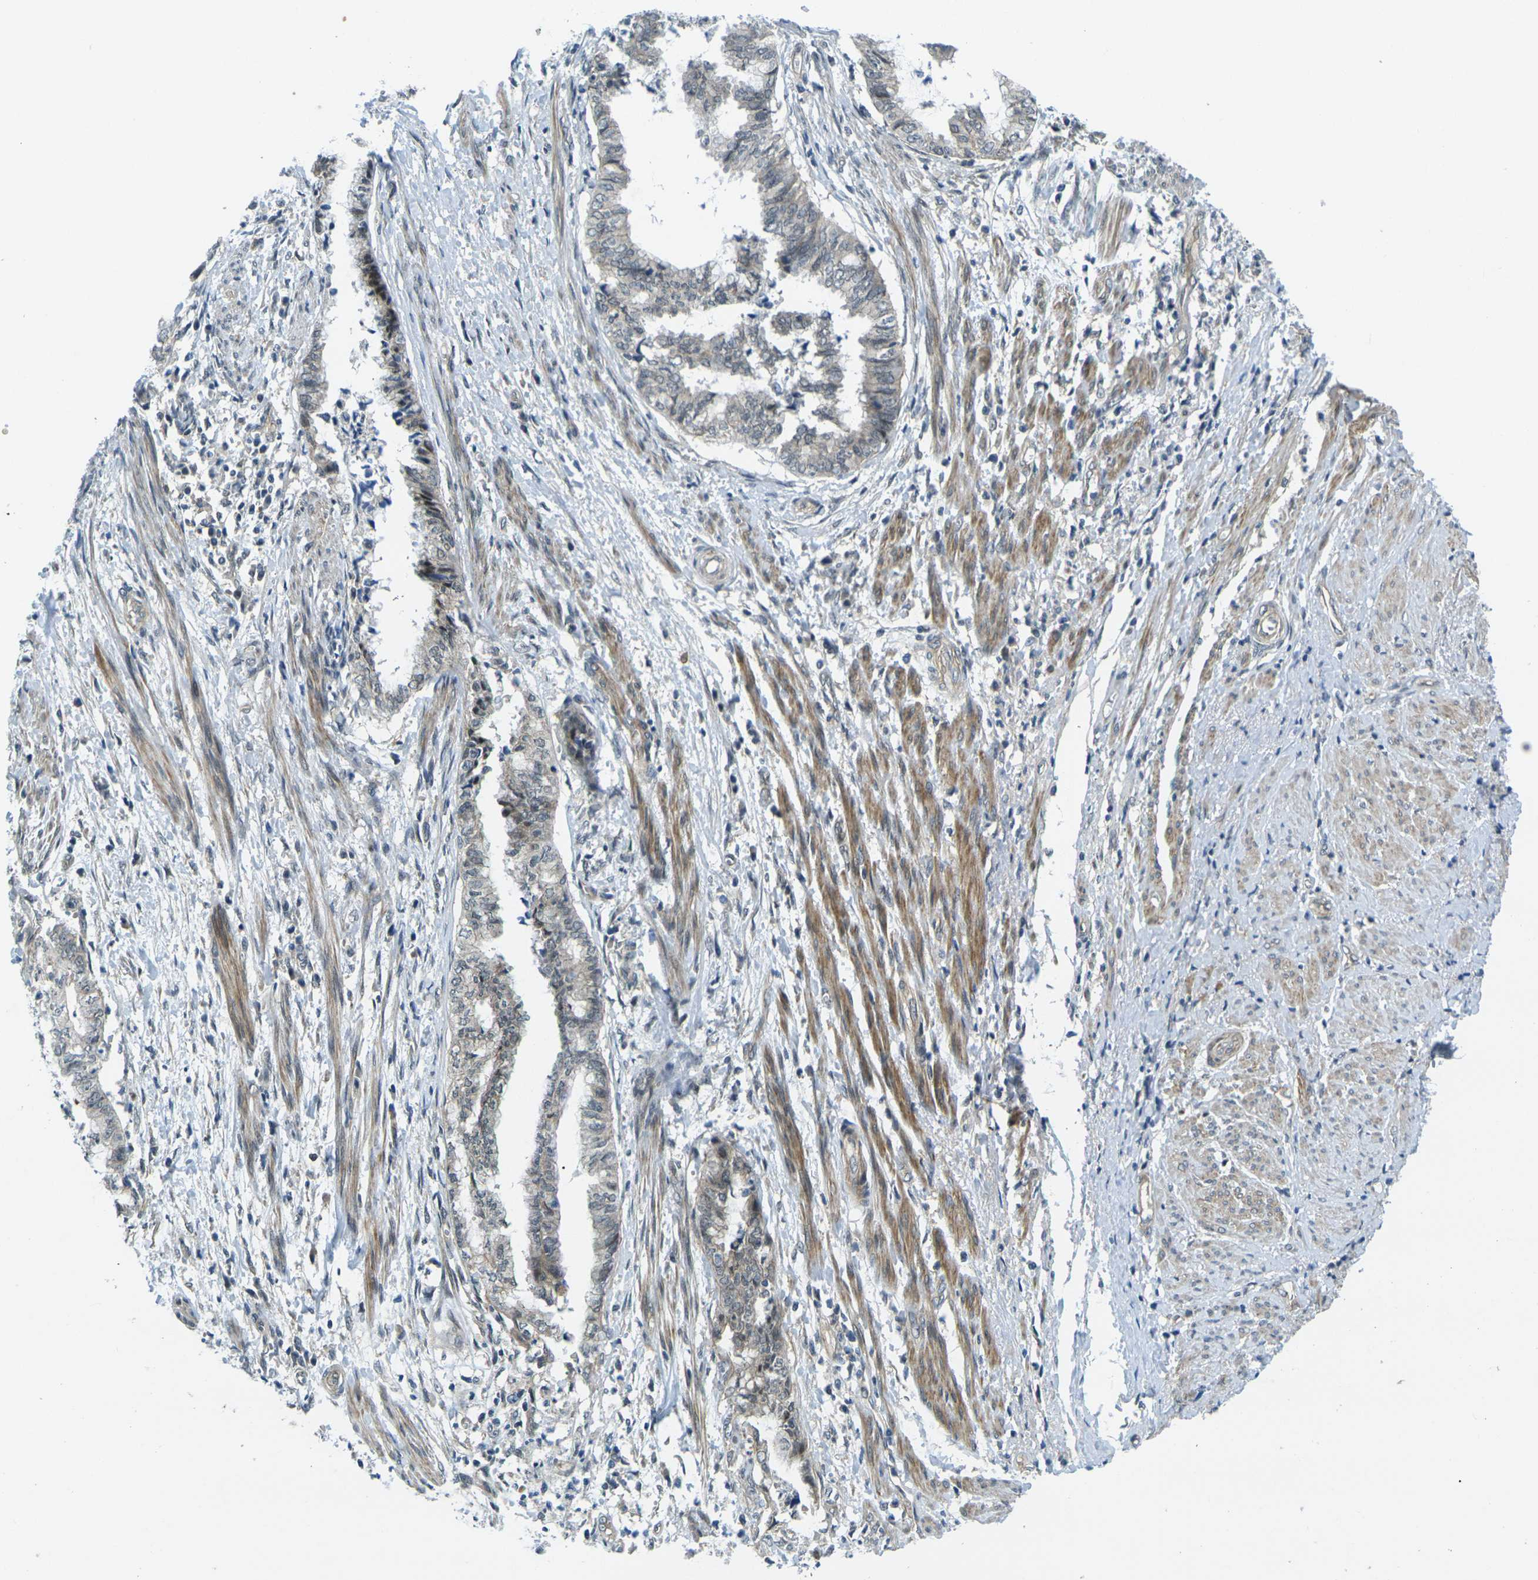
{"staining": {"intensity": "weak", "quantity": "<25%", "location": "cytoplasmic/membranous"}, "tissue": "endometrial cancer", "cell_type": "Tumor cells", "image_type": "cancer", "snomed": [{"axis": "morphology", "description": "Necrosis, NOS"}, {"axis": "morphology", "description": "Adenocarcinoma, NOS"}, {"axis": "topography", "description": "Endometrium"}], "caption": "This is an immunohistochemistry (IHC) histopathology image of endometrial cancer. There is no positivity in tumor cells.", "gene": "KCTD10", "patient": {"sex": "female", "age": 79}}